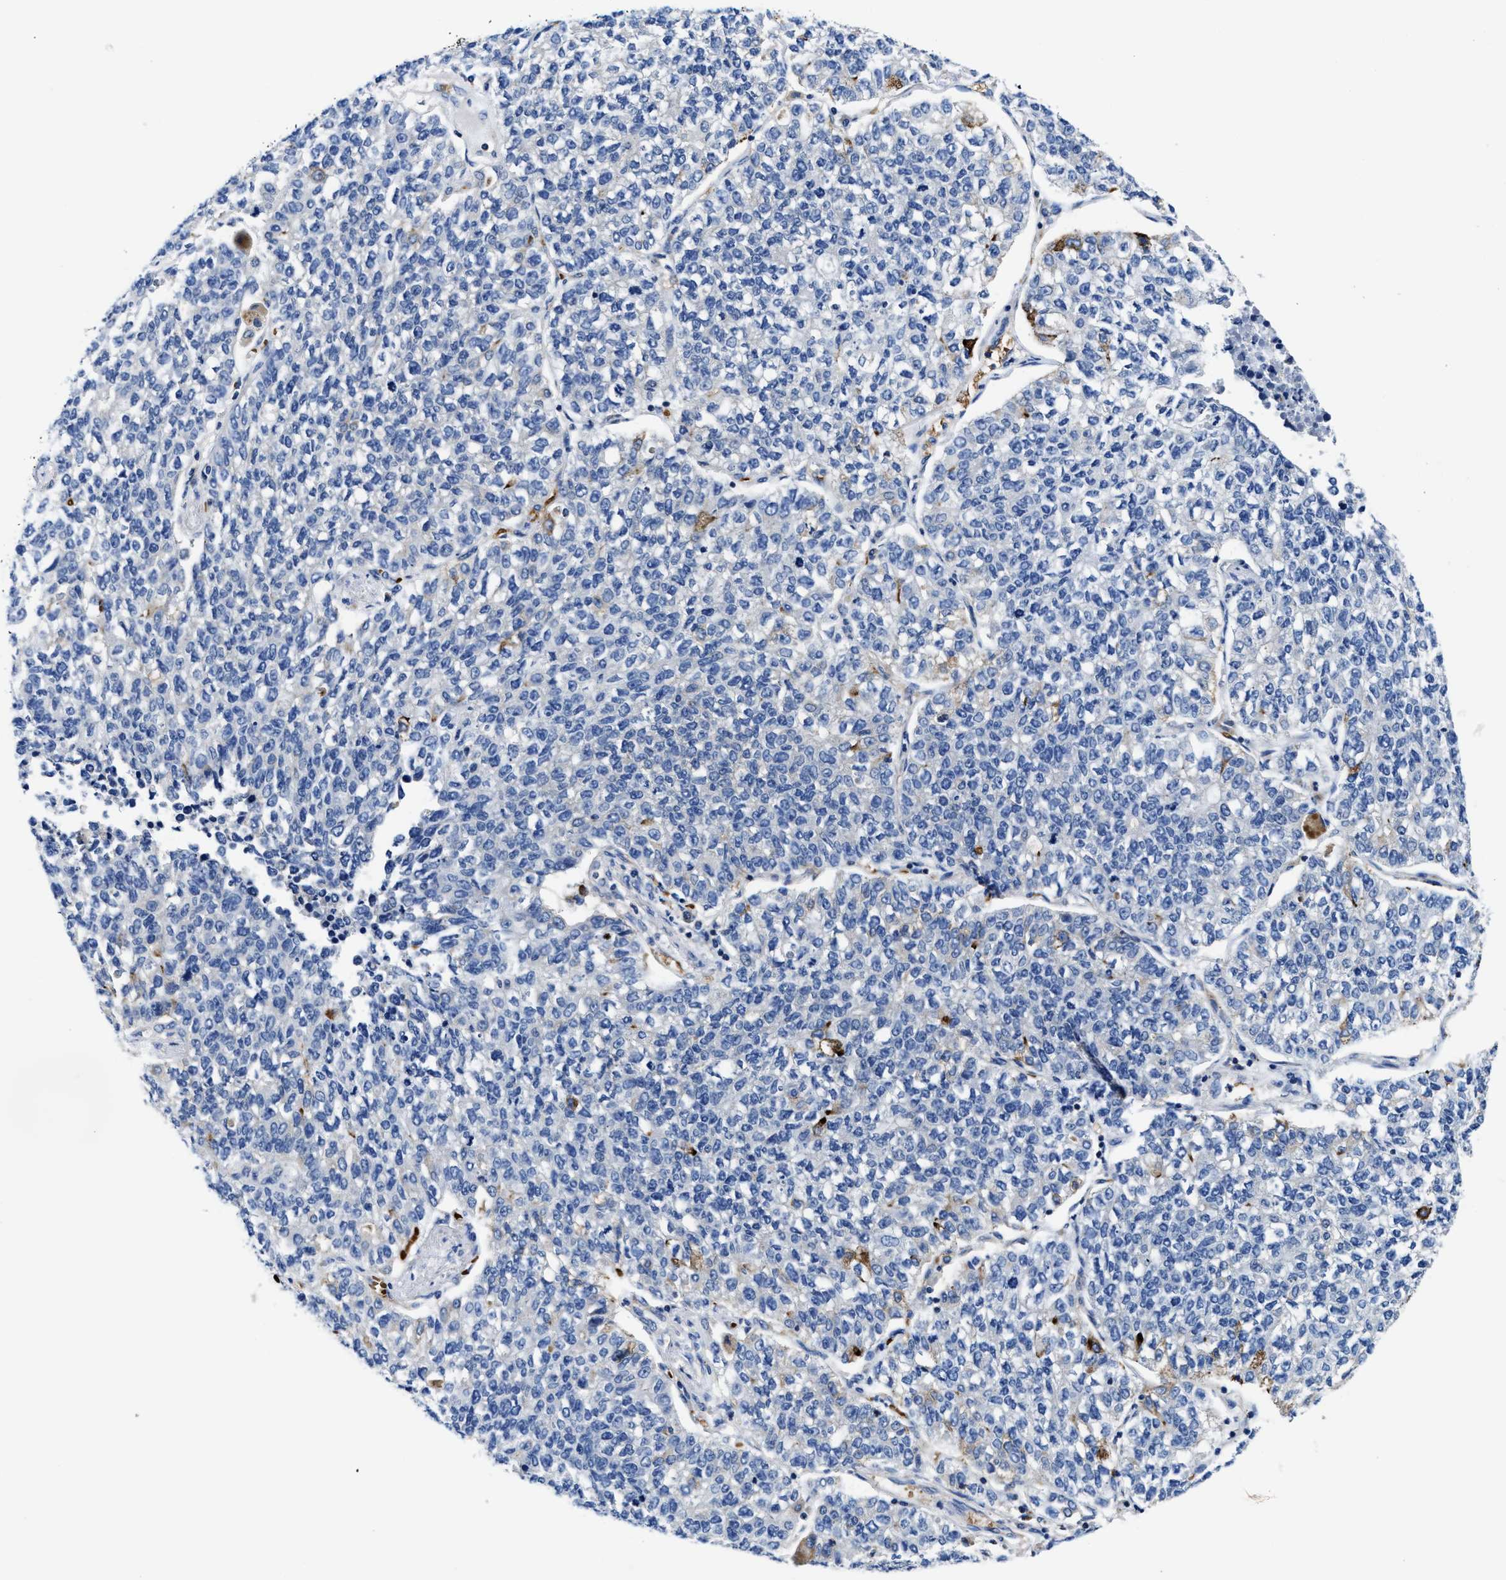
{"staining": {"intensity": "negative", "quantity": "none", "location": "none"}, "tissue": "lung cancer", "cell_type": "Tumor cells", "image_type": "cancer", "snomed": [{"axis": "morphology", "description": "Adenocarcinoma, NOS"}, {"axis": "topography", "description": "Lung"}], "caption": "The histopathology image shows no staining of tumor cells in lung cancer.", "gene": "PHLPP1", "patient": {"sex": "male", "age": 49}}